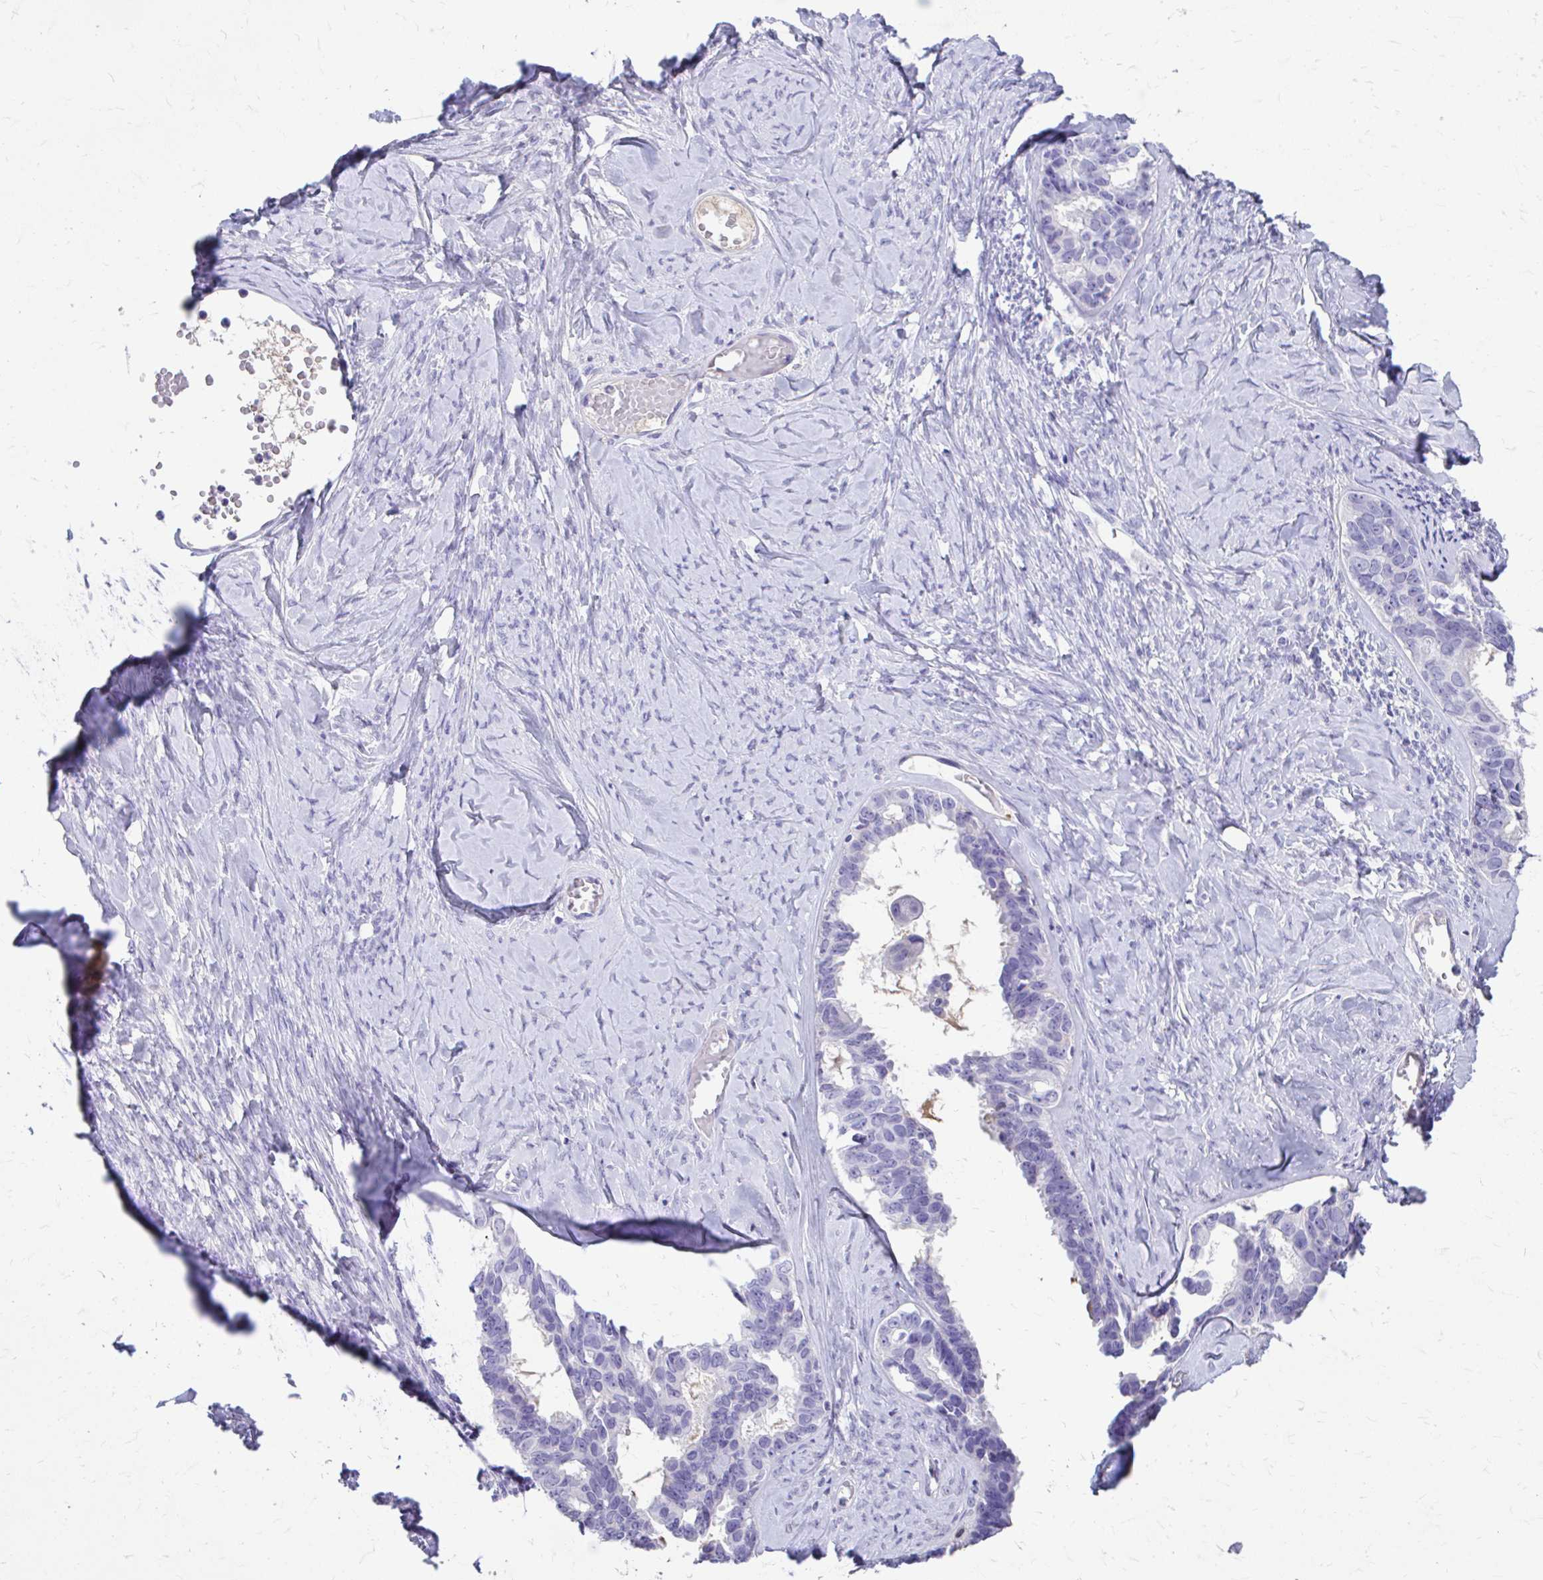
{"staining": {"intensity": "negative", "quantity": "none", "location": "none"}, "tissue": "ovarian cancer", "cell_type": "Tumor cells", "image_type": "cancer", "snomed": [{"axis": "morphology", "description": "Cystadenocarcinoma, serous, NOS"}, {"axis": "topography", "description": "Ovary"}], "caption": "The histopathology image exhibits no significant staining in tumor cells of ovarian cancer (serous cystadenocarcinoma). Brightfield microscopy of IHC stained with DAB (3,3'-diaminobenzidine) (brown) and hematoxylin (blue), captured at high magnification.", "gene": "CFH", "patient": {"sex": "female", "age": 69}}